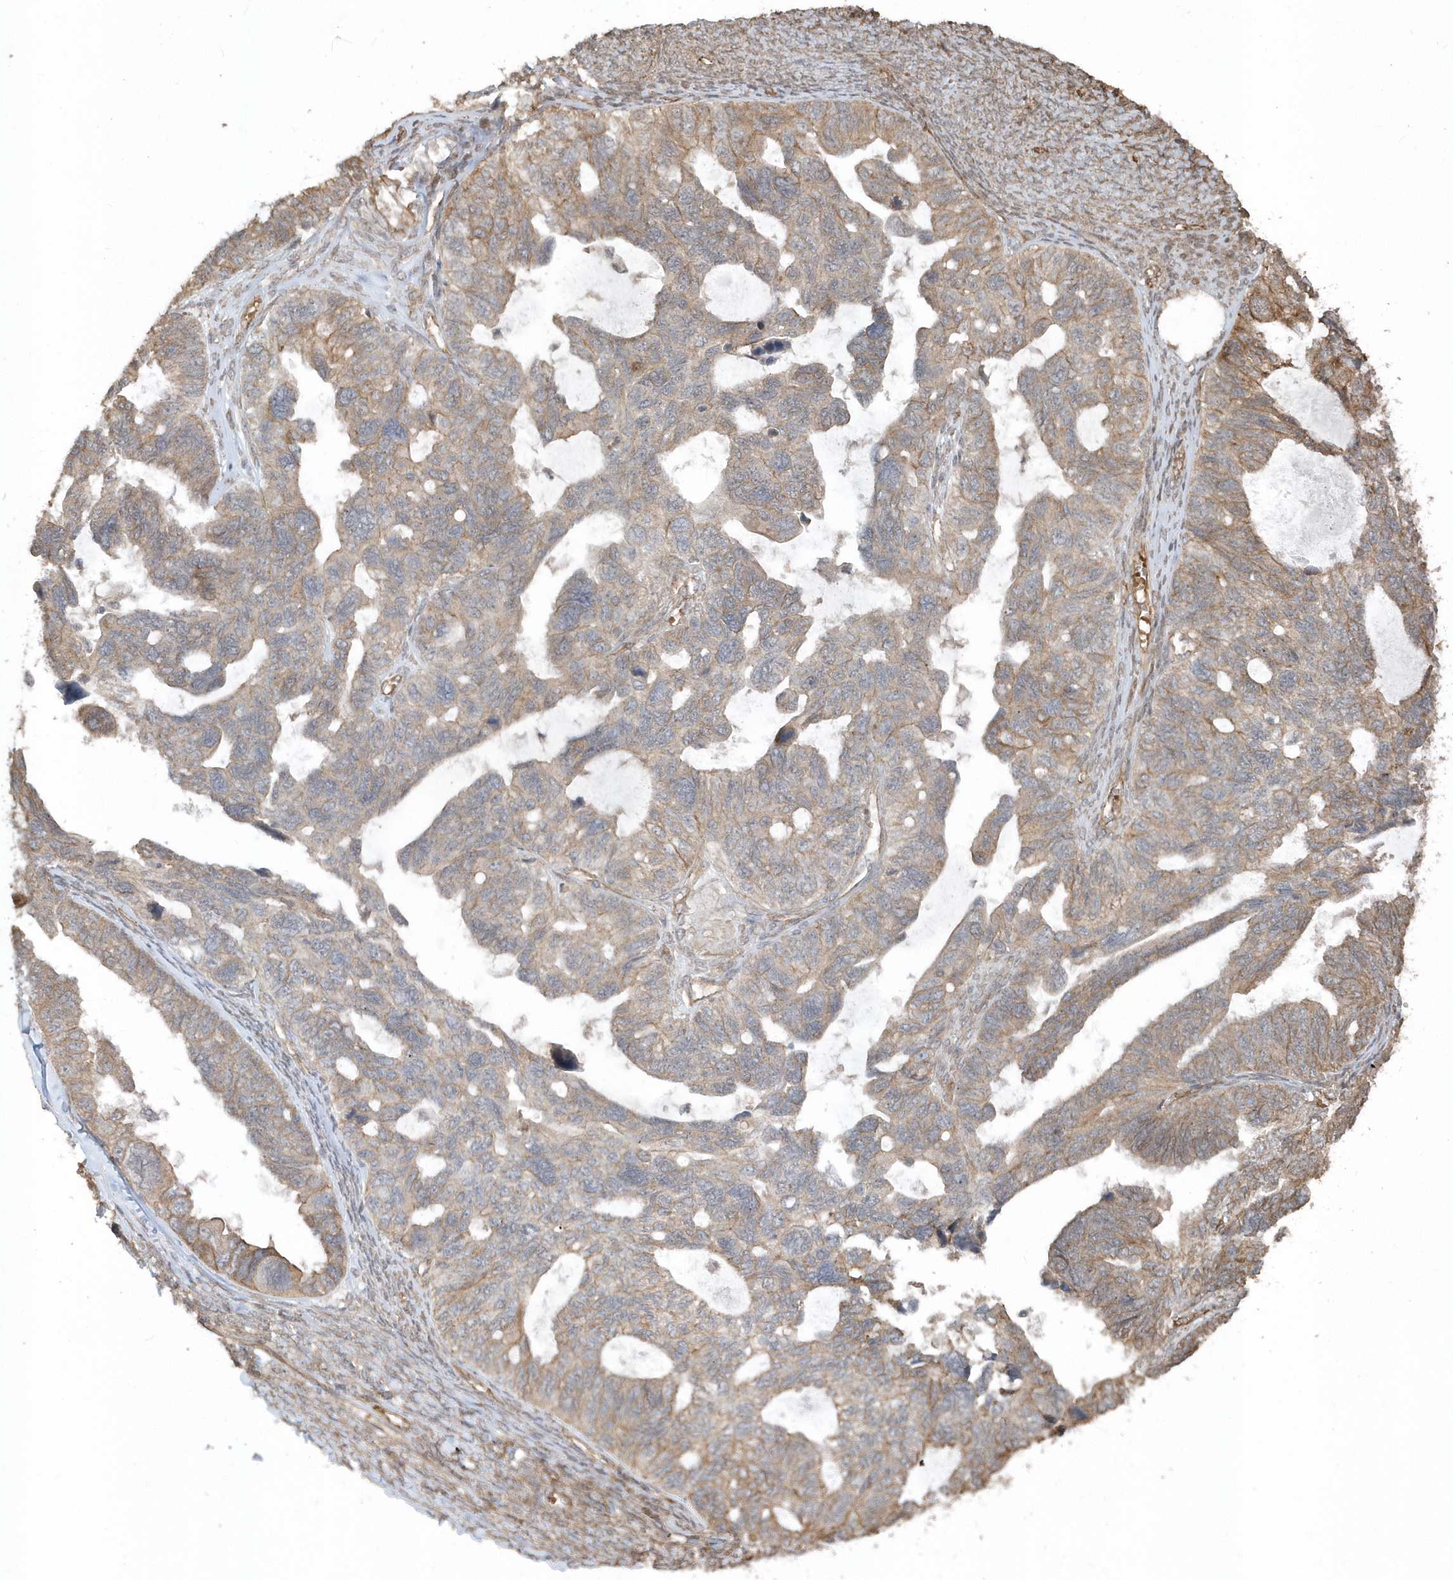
{"staining": {"intensity": "moderate", "quantity": ">75%", "location": "cytoplasmic/membranous"}, "tissue": "ovarian cancer", "cell_type": "Tumor cells", "image_type": "cancer", "snomed": [{"axis": "morphology", "description": "Cystadenocarcinoma, serous, NOS"}, {"axis": "topography", "description": "Ovary"}], "caption": "Ovarian cancer (serous cystadenocarcinoma) stained with a protein marker displays moderate staining in tumor cells.", "gene": "HERPUD1", "patient": {"sex": "female", "age": 79}}